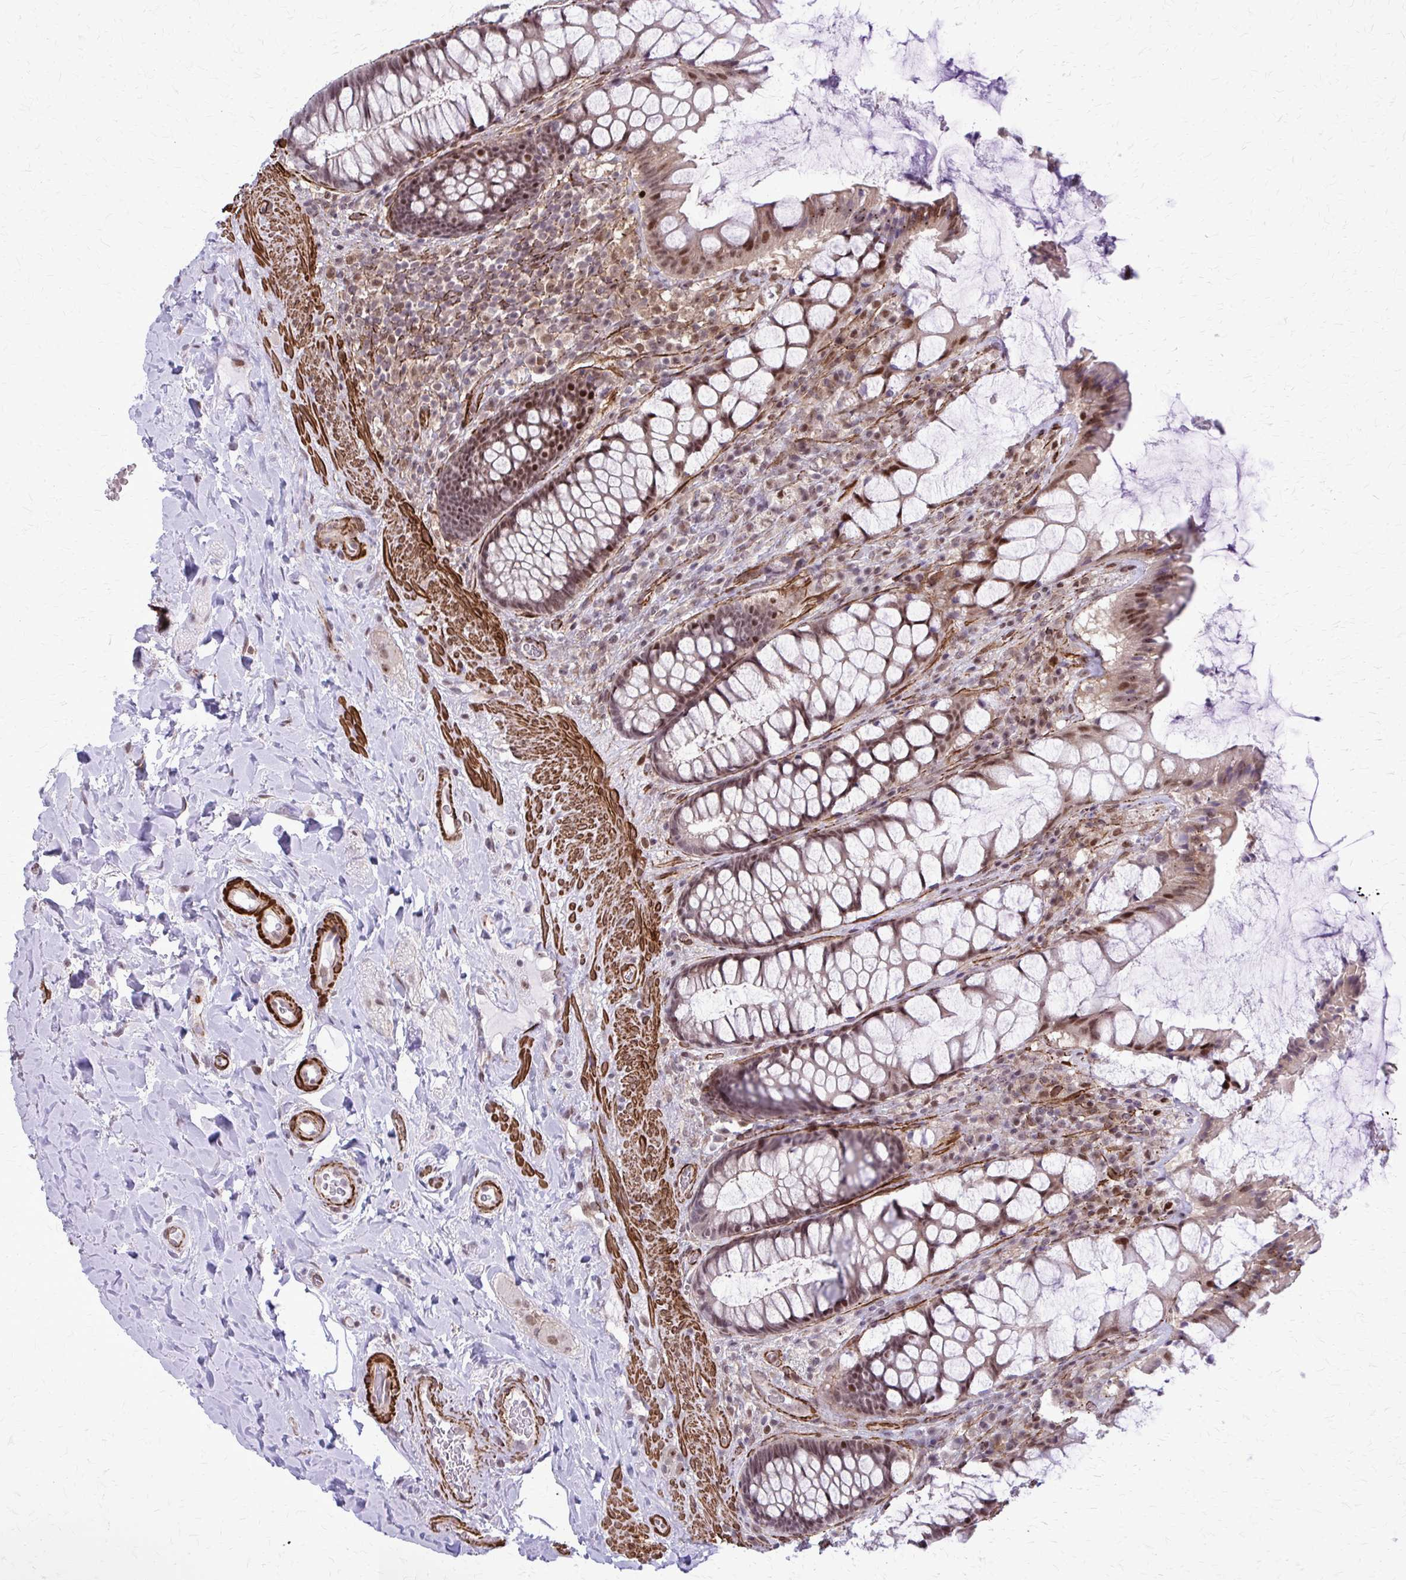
{"staining": {"intensity": "moderate", "quantity": ">75%", "location": "nuclear"}, "tissue": "rectum", "cell_type": "Glandular cells", "image_type": "normal", "snomed": [{"axis": "morphology", "description": "Normal tissue, NOS"}, {"axis": "topography", "description": "Rectum"}], "caption": "Immunohistochemical staining of benign rectum exhibits >75% levels of moderate nuclear protein positivity in approximately >75% of glandular cells.", "gene": "NRBF2", "patient": {"sex": "female", "age": 58}}